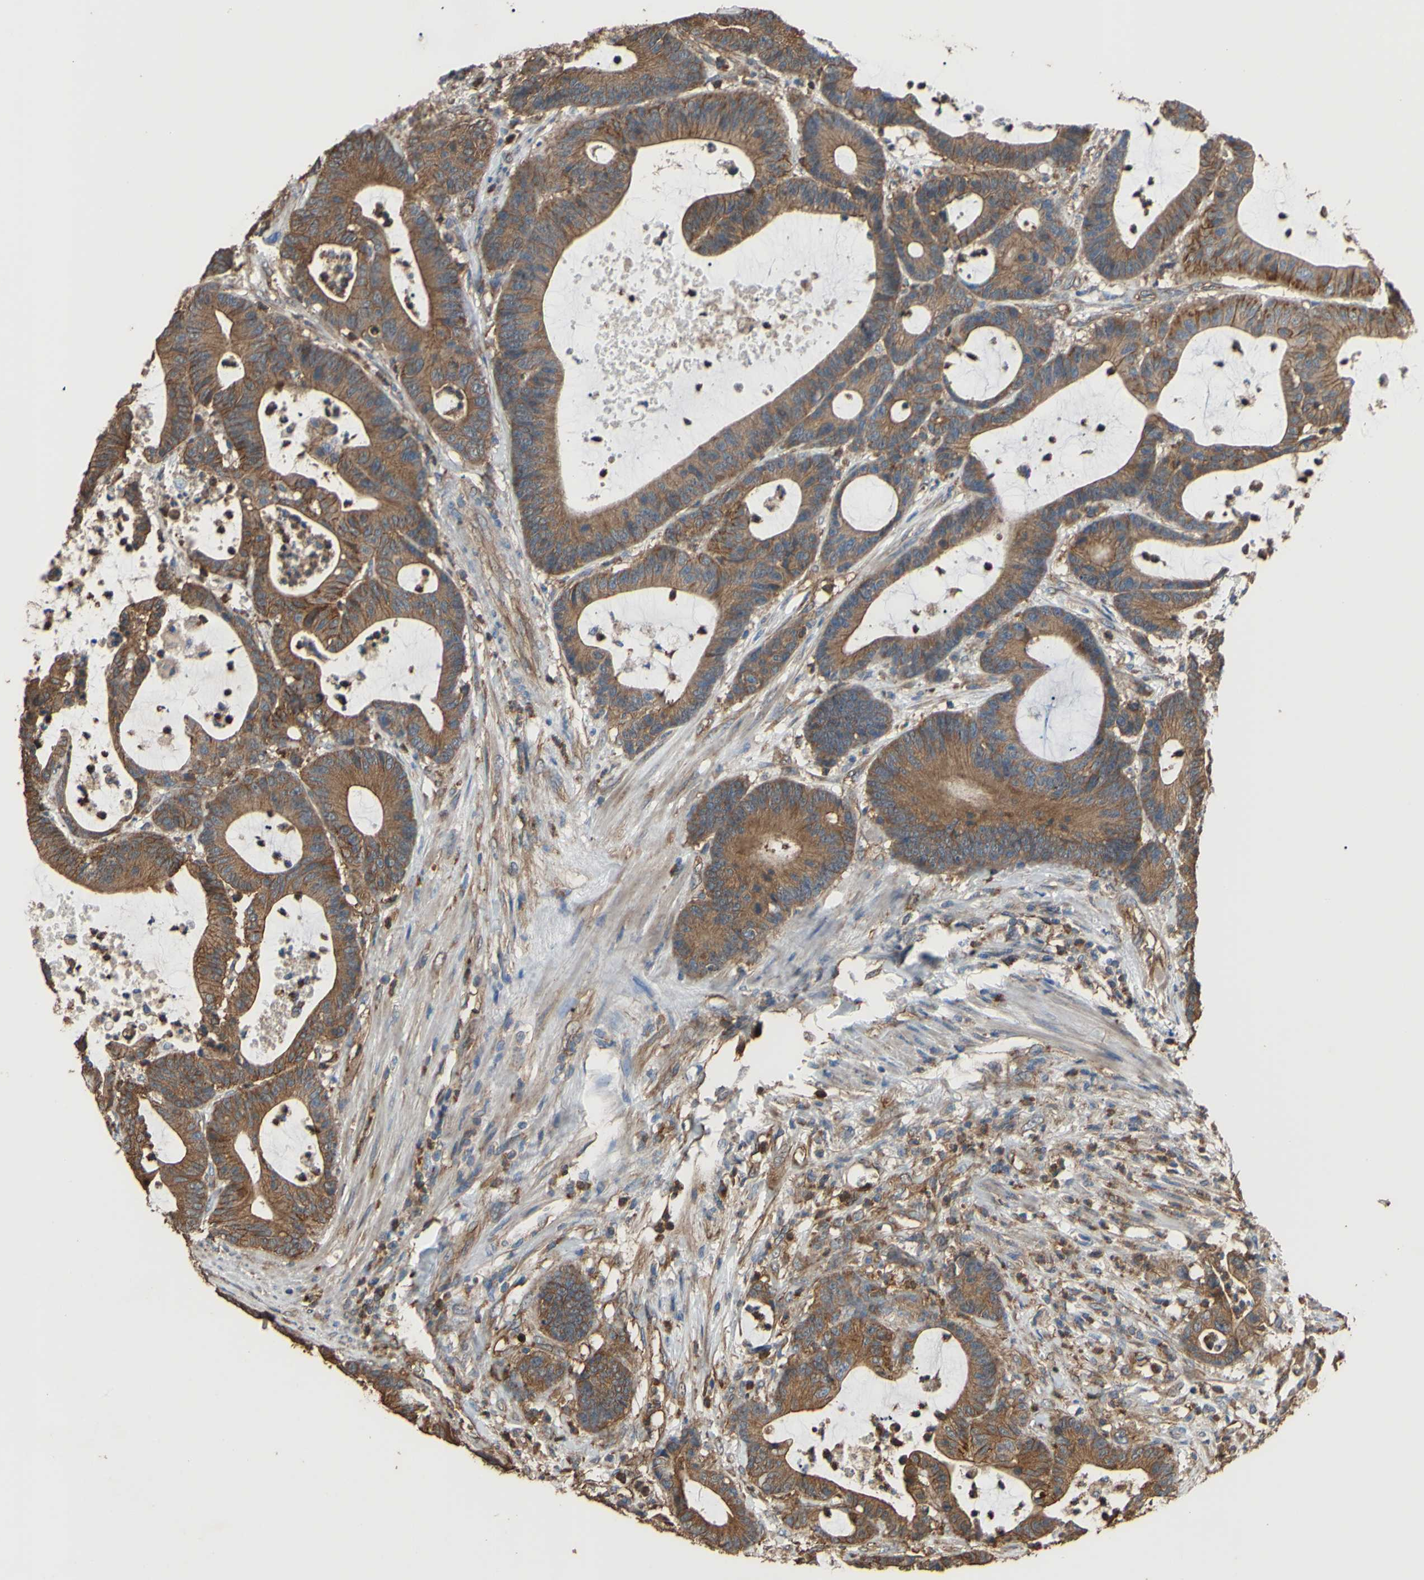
{"staining": {"intensity": "strong", "quantity": ">75%", "location": "cytoplasmic/membranous"}, "tissue": "colorectal cancer", "cell_type": "Tumor cells", "image_type": "cancer", "snomed": [{"axis": "morphology", "description": "Adenocarcinoma, NOS"}, {"axis": "topography", "description": "Colon"}], "caption": "Human colorectal cancer (adenocarcinoma) stained with a protein marker reveals strong staining in tumor cells.", "gene": "CTTN", "patient": {"sex": "female", "age": 84}}